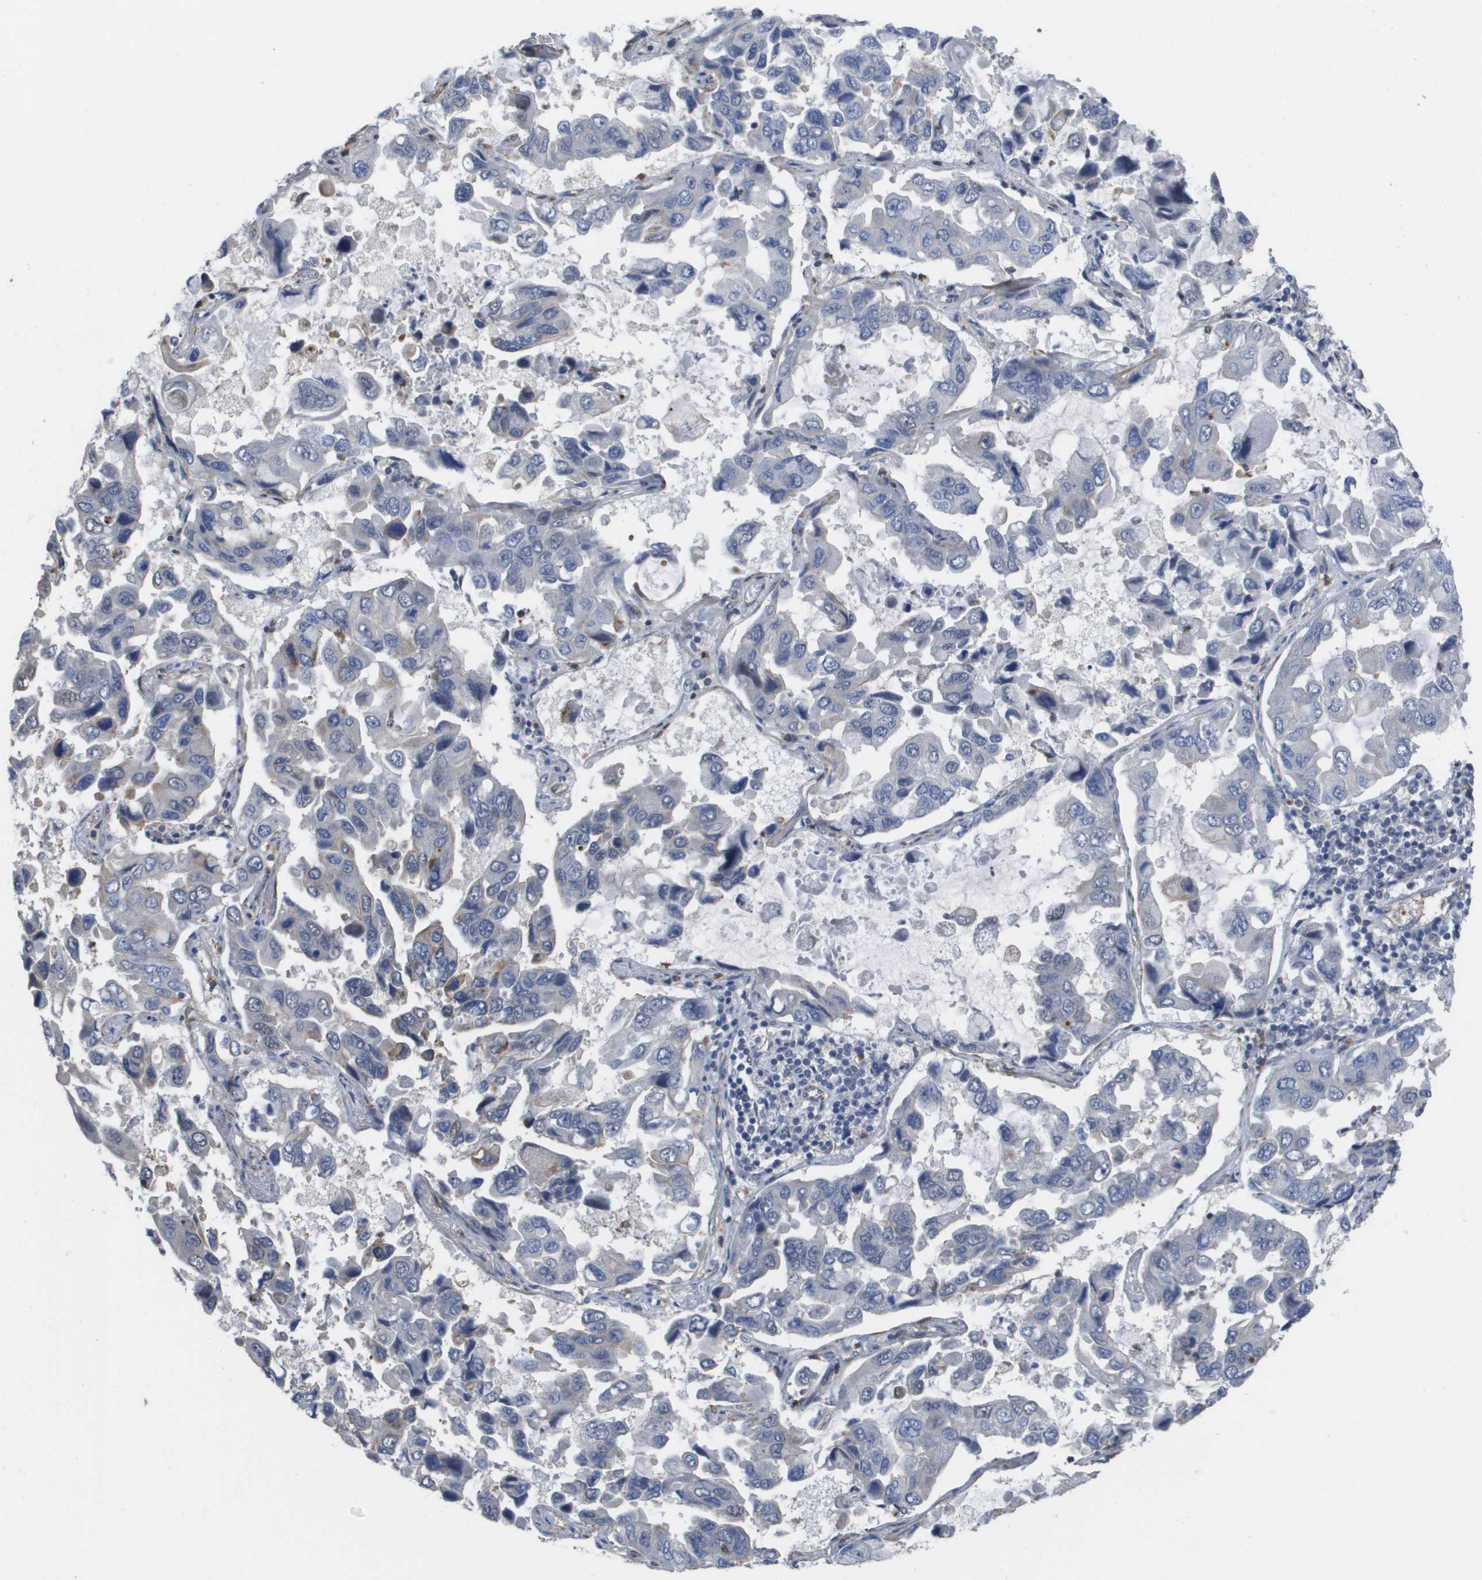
{"staining": {"intensity": "negative", "quantity": "none", "location": "none"}, "tissue": "lung cancer", "cell_type": "Tumor cells", "image_type": "cancer", "snomed": [{"axis": "morphology", "description": "Adenocarcinoma, NOS"}, {"axis": "topography", "description": "Lung"}], "caption": "IHC of human lung adenocarcinoma demonstrates no staining in tumor cells.", "gene": "RNF112", "patient": {"sex": "male", "age": 64}}